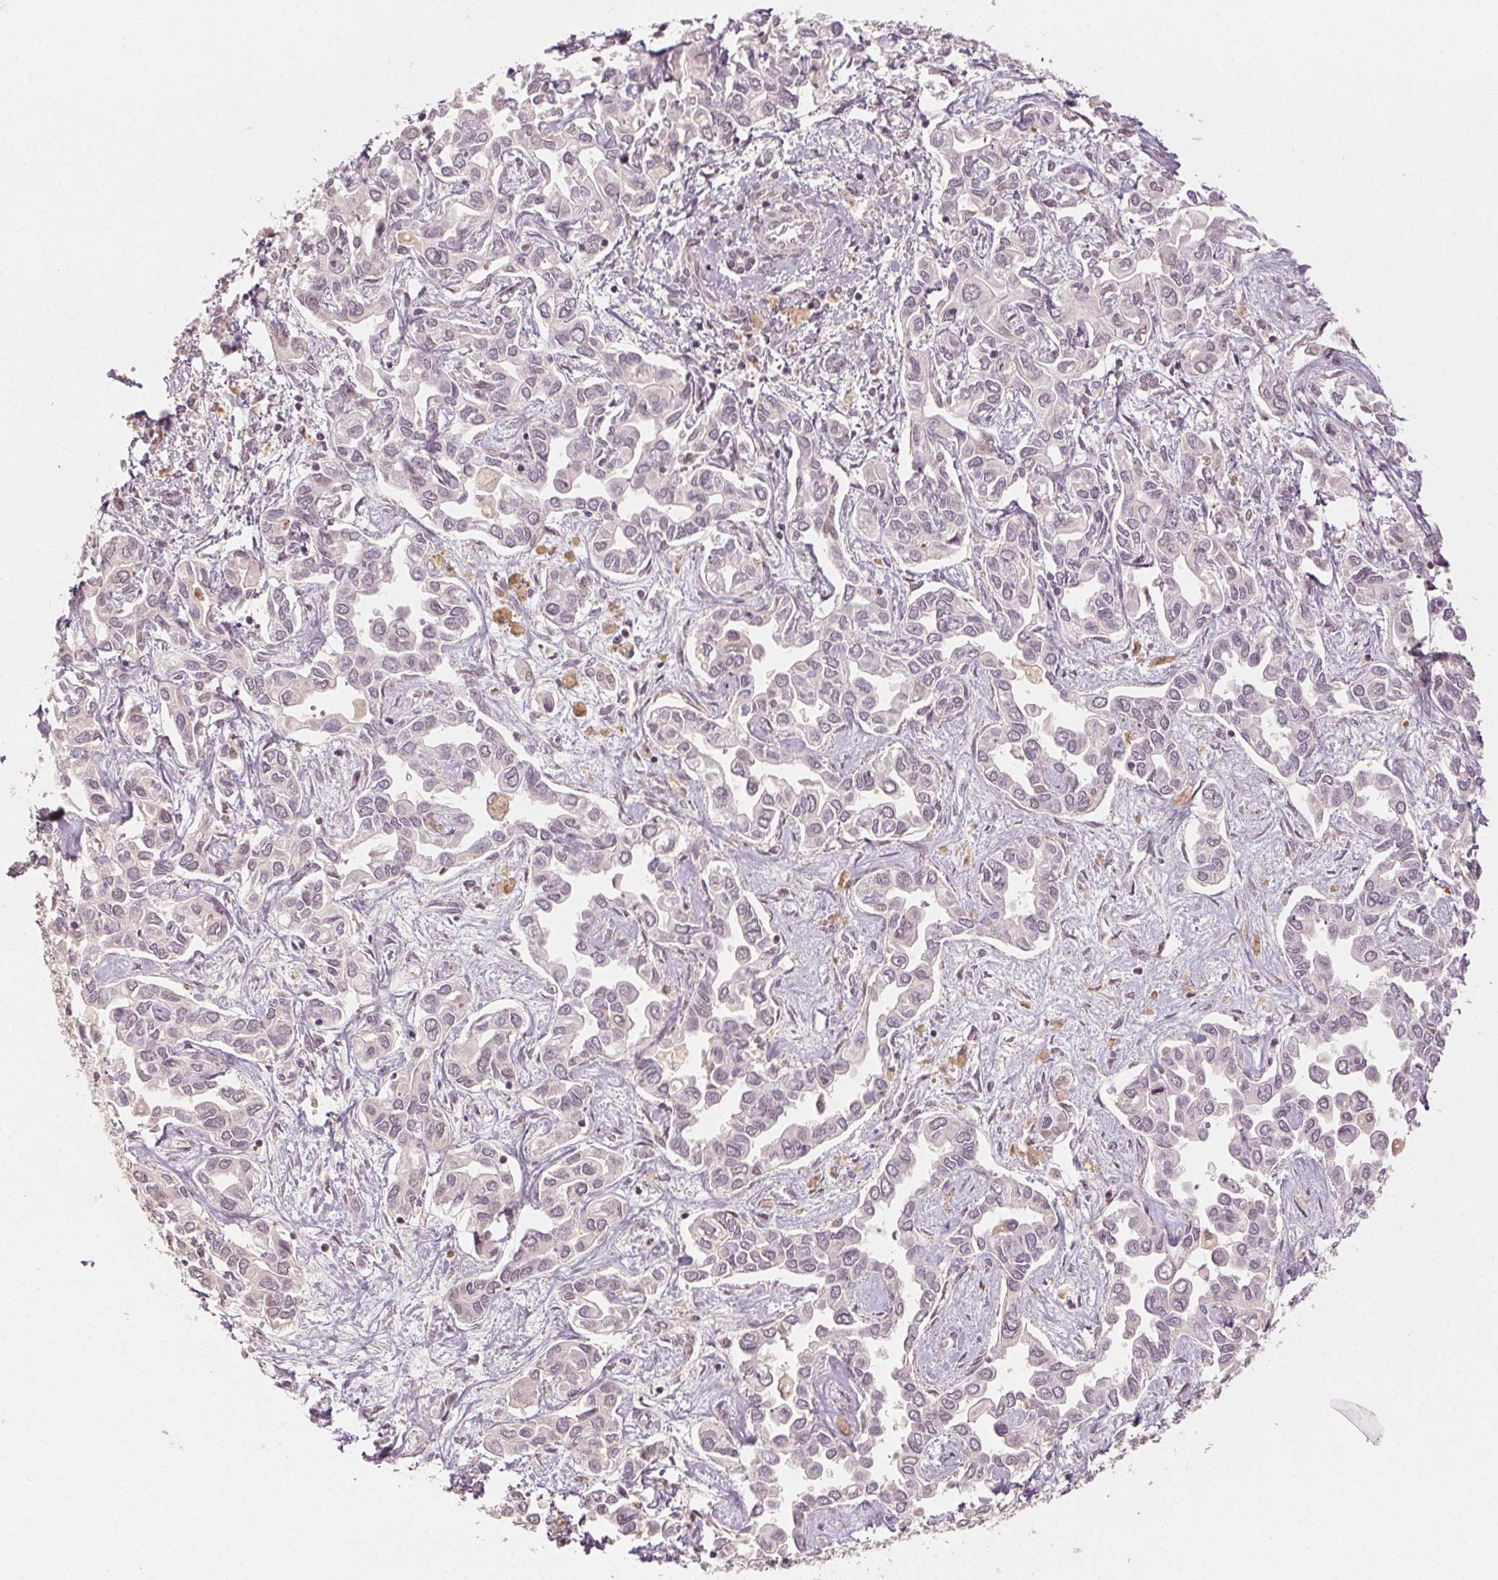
{"staining": {"intensity": "negative", "quantity": "none", "location": "none"}, "tissue": "liver cancer", "cell_type": "Tumor cells", "image_type": "cancer", "snomed": [{"axis": "morphology", "description": "Cholangiocarcinoma"}, {"axis": "topography", "description": "Liver"}], "caption": "Liver cancer was stained to show a protein in brown. There is no significant expression in tumor cells.", "gene": "MAPK14", "patient": {"sex": "female", "age": 64}}